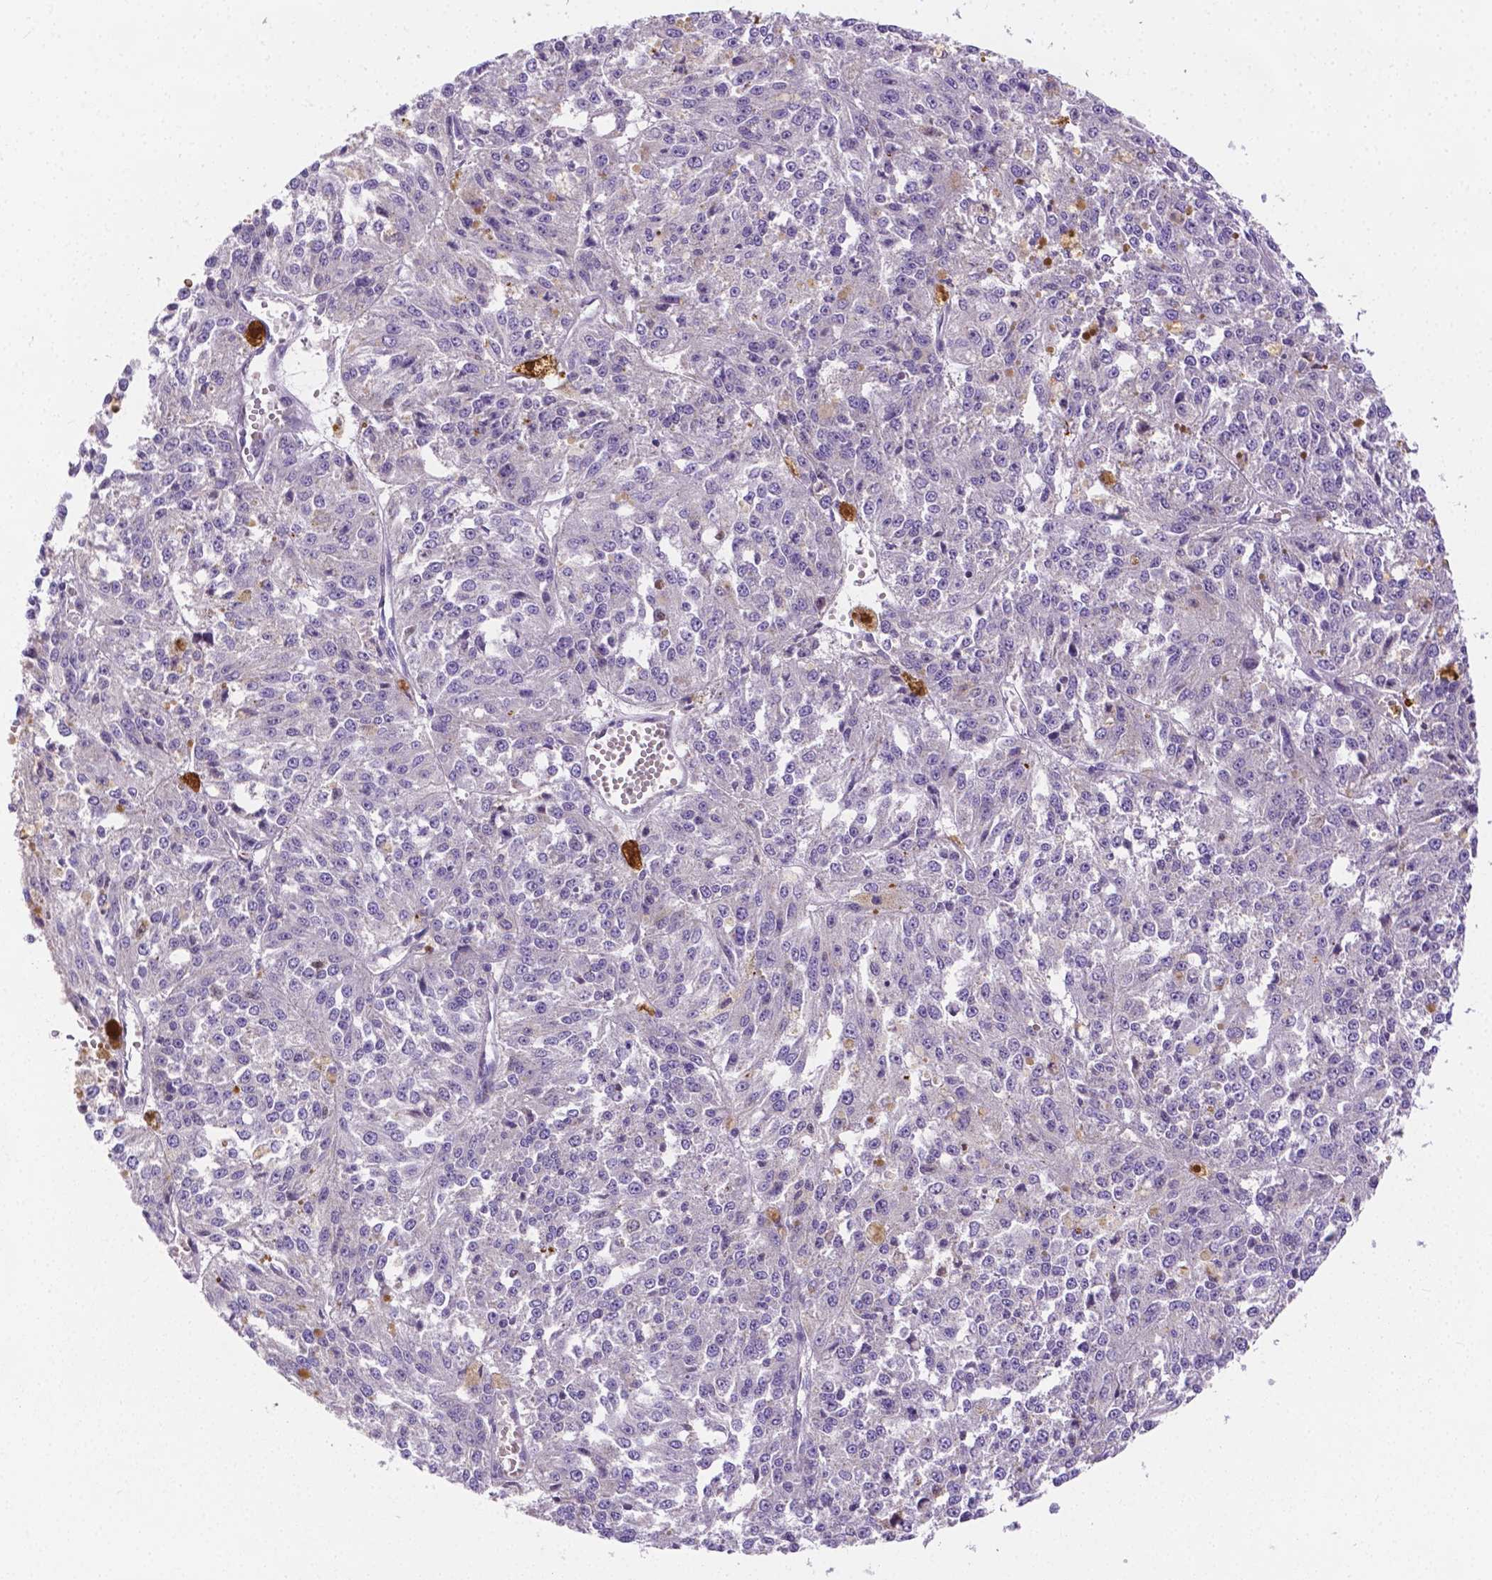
{"staining": {"intensity": "negative", "quantity": "none", "location": "none"}, "tissue": "melanoma", "cell_type": "Tumor cells", "image_type": "cancer", "snomed": [{"axis": "morphology", "description": "Malignant melanoma, Metastatic site"}, {"axis": "topography", "description": "Lymph node"}], "caption": "Malignant melanoma (metastatic site) stained for a protein using immunohistochemistry (IHC) reveals no staining tumor cells.", "gene": "ZNRD2", "patient": {"sex": "female", "age": 64}}